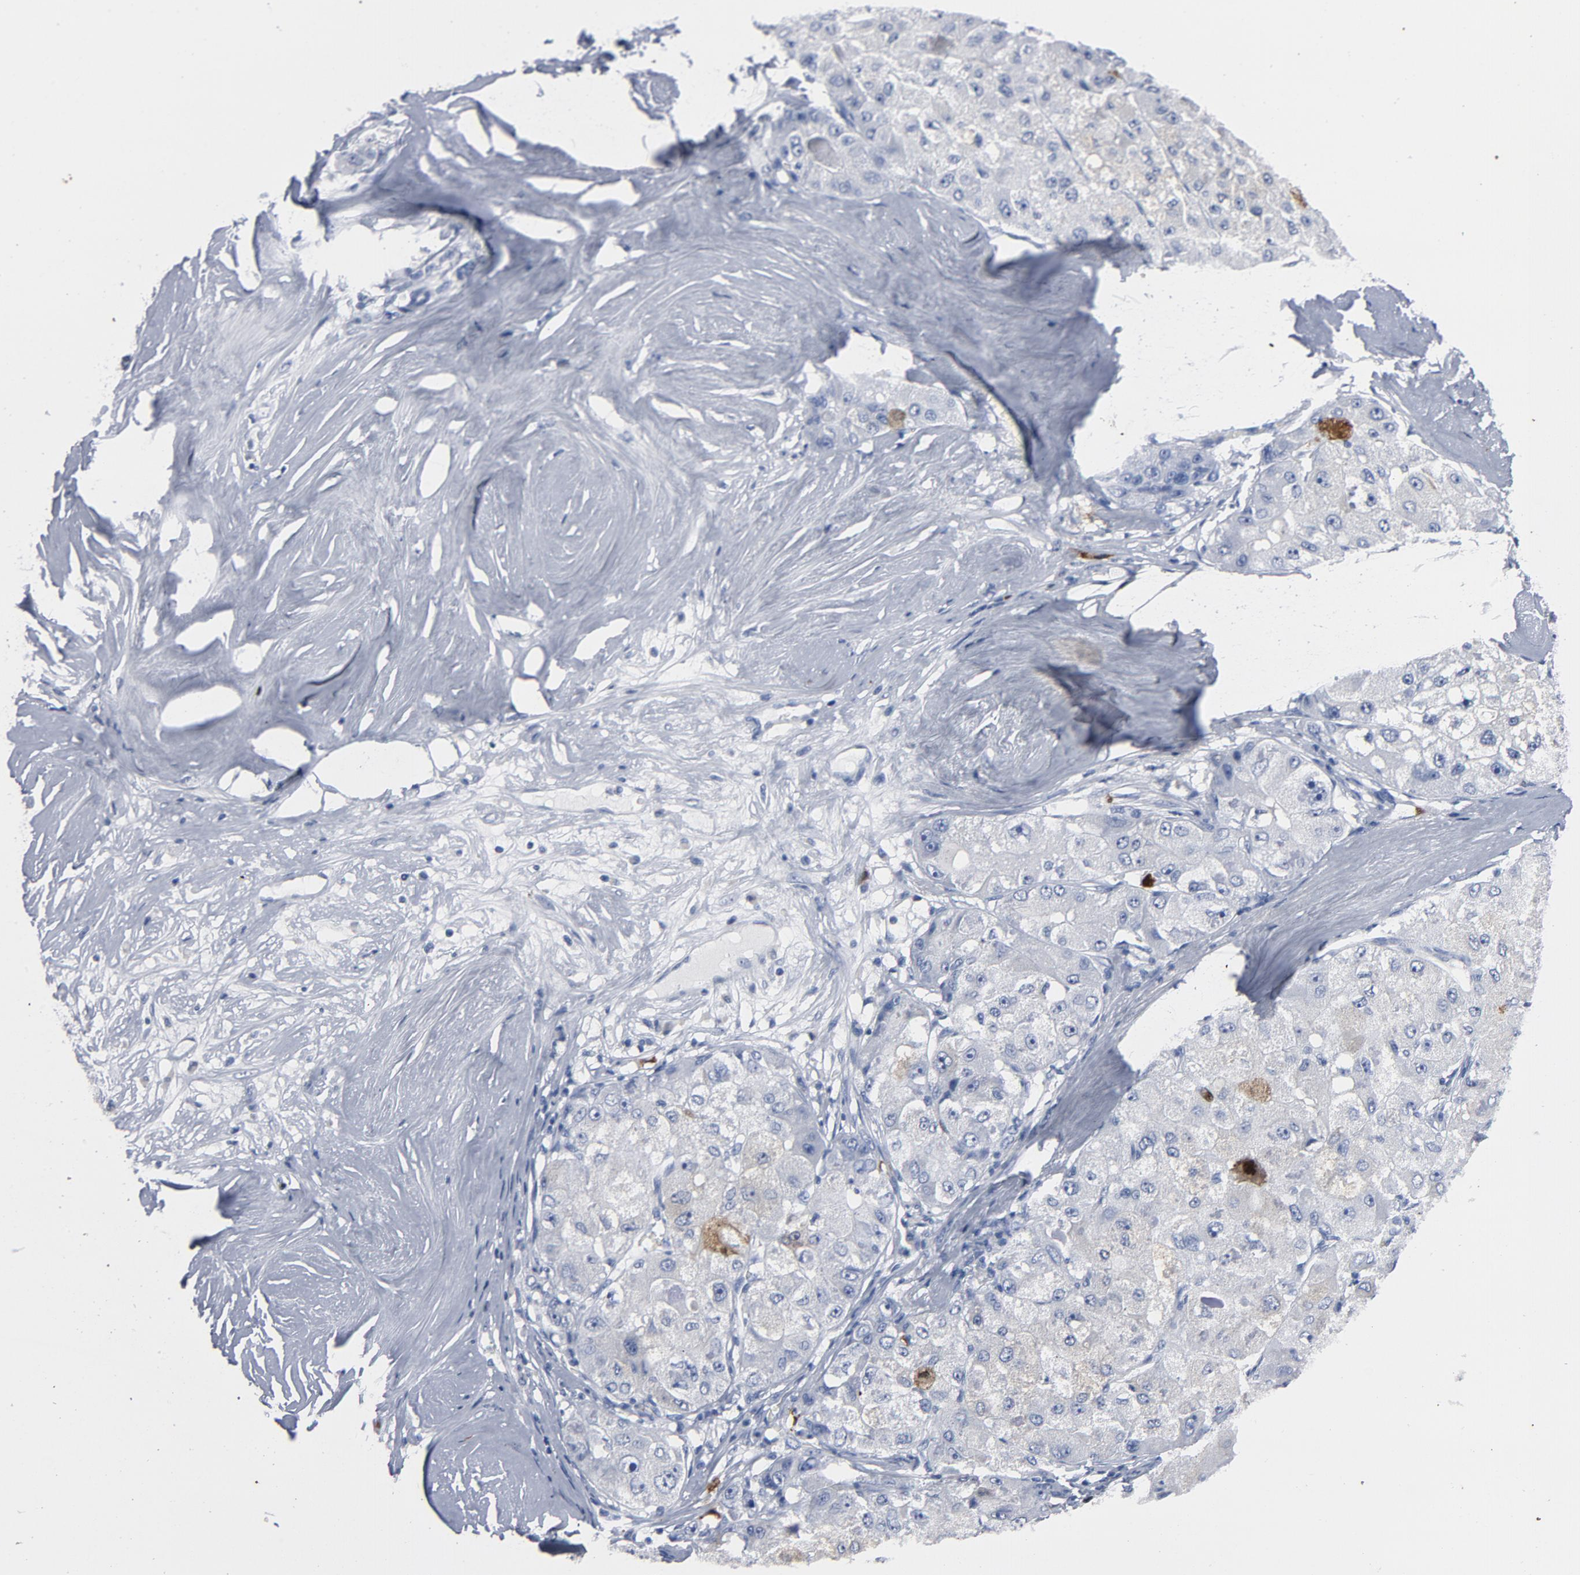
{"staining": {"intensity": "weak", "quantity": "<25%", "location": "cytoplasmic/membranous,nuclear"}, "tissue": "liver cancer", "cell_type": "Tumor cells", "image_type": "cancer", "snomed": [{"axis": "morphology", "description": "Carcinoma, Hepatocellular, NOS"}, {"axis": "topography", "description": "Liver"}], "caption": "Immunohistochemical staining of liver cancer (hepatocellular carcinoma) displays no significant positivity in tumor cells.", "gene": "CDC20", "patient": {"sex": "male", "age": 80}}